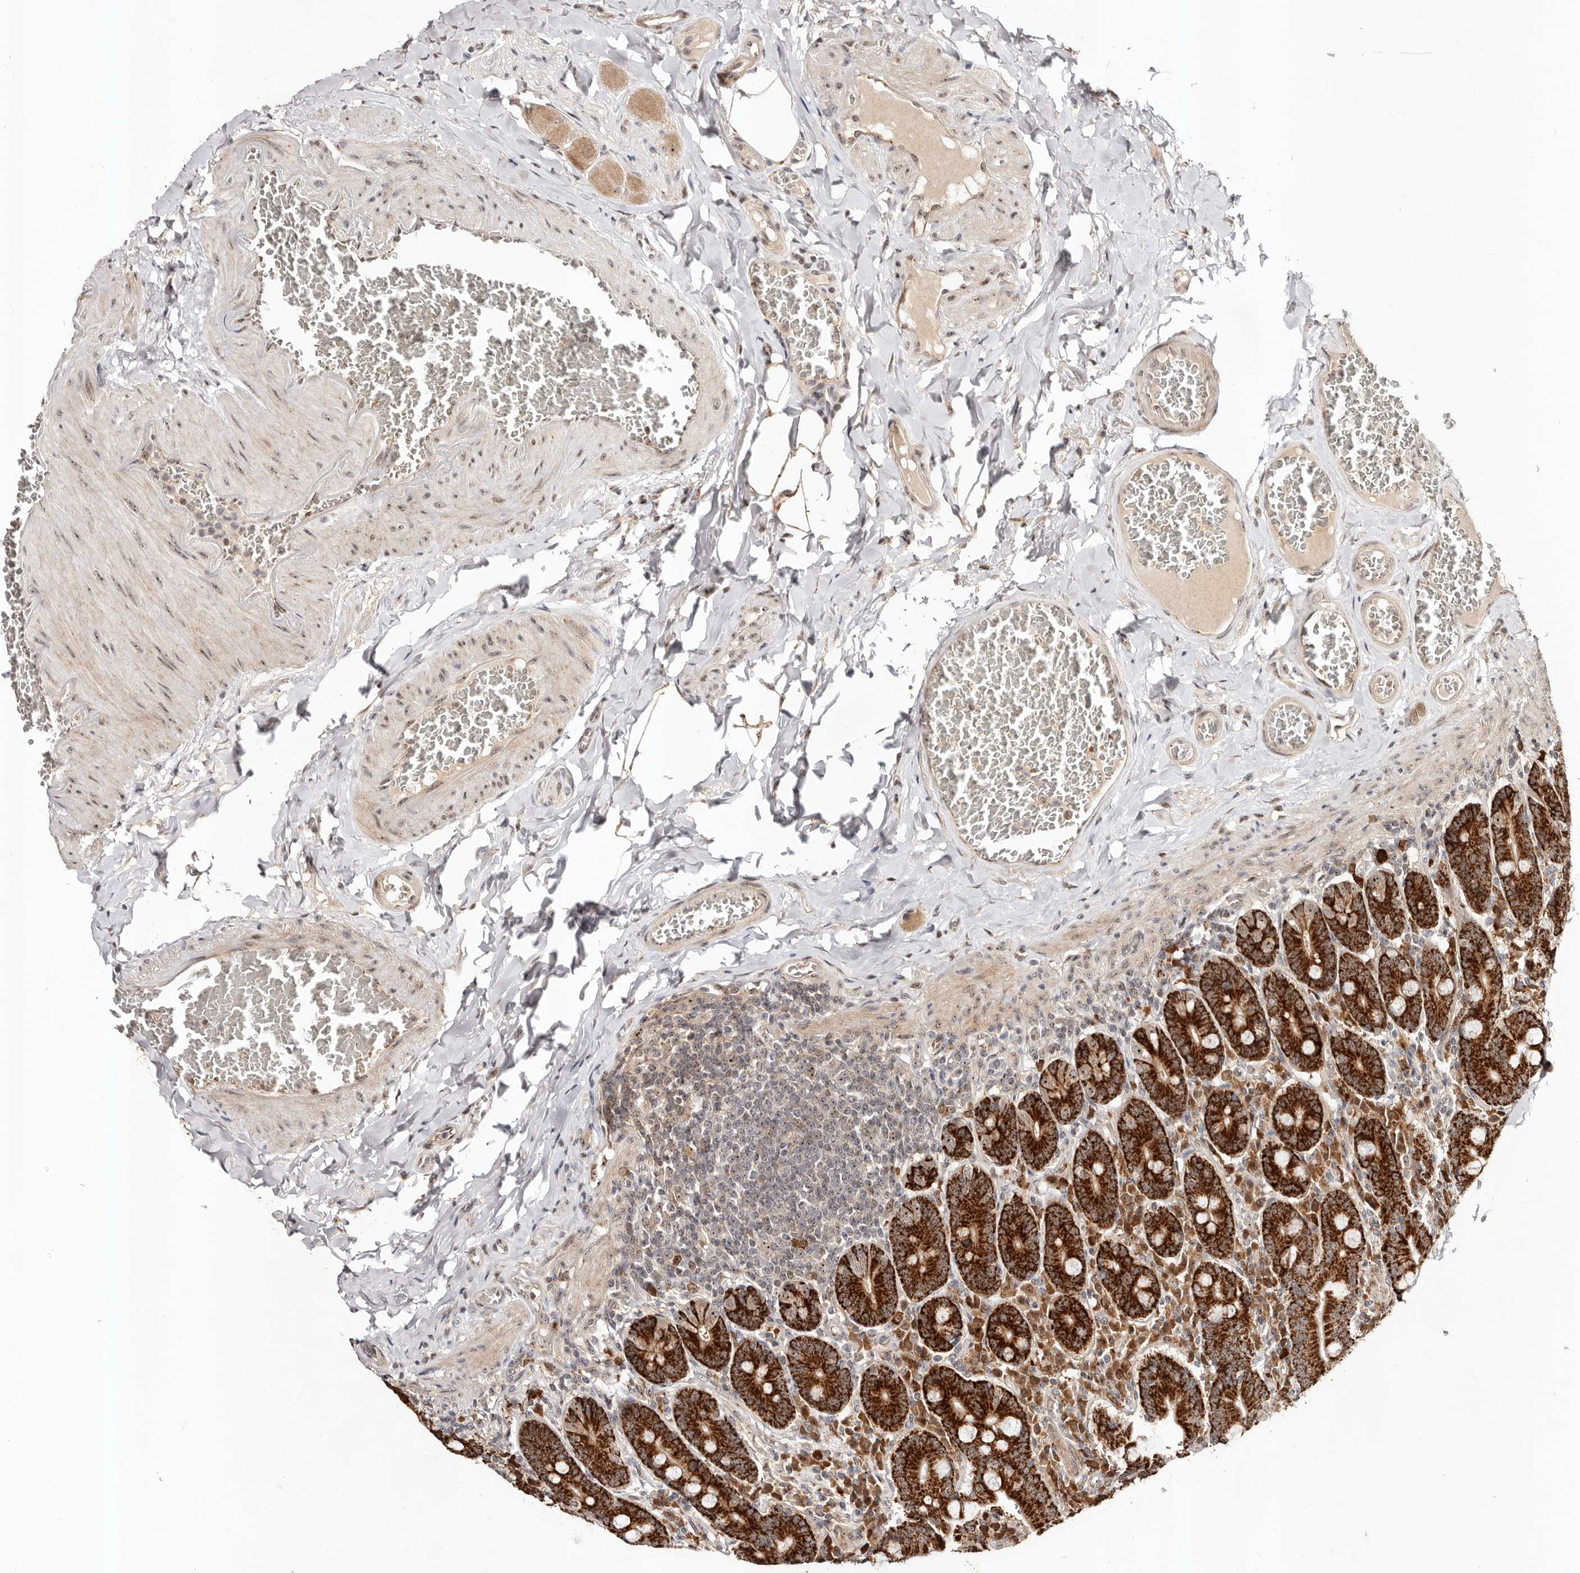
{"staining": {"intensity": "strong", "quantity": ">75%", "location": "cytoplasmic/membranous"}, "tissue": "duodenum", "cell_type": "Glandular cells", "image_type": "normal", "snomed": [{"axis": "morphology", "description": "Normal tissue, NOS"}, {"axis": "topography", "description": "Duodenum"}], "caption": "Protein analysis of unremarkable duodenum shows strong cytoplasmic/membranous positivity in about >75% of glandular cells. Using DAB (brown) and hematoxylin (blue) stains, captured at high magnification using brightfield microscopy.", "gene": "APOL6", "patient": {"sex": "female", "age": 62}}